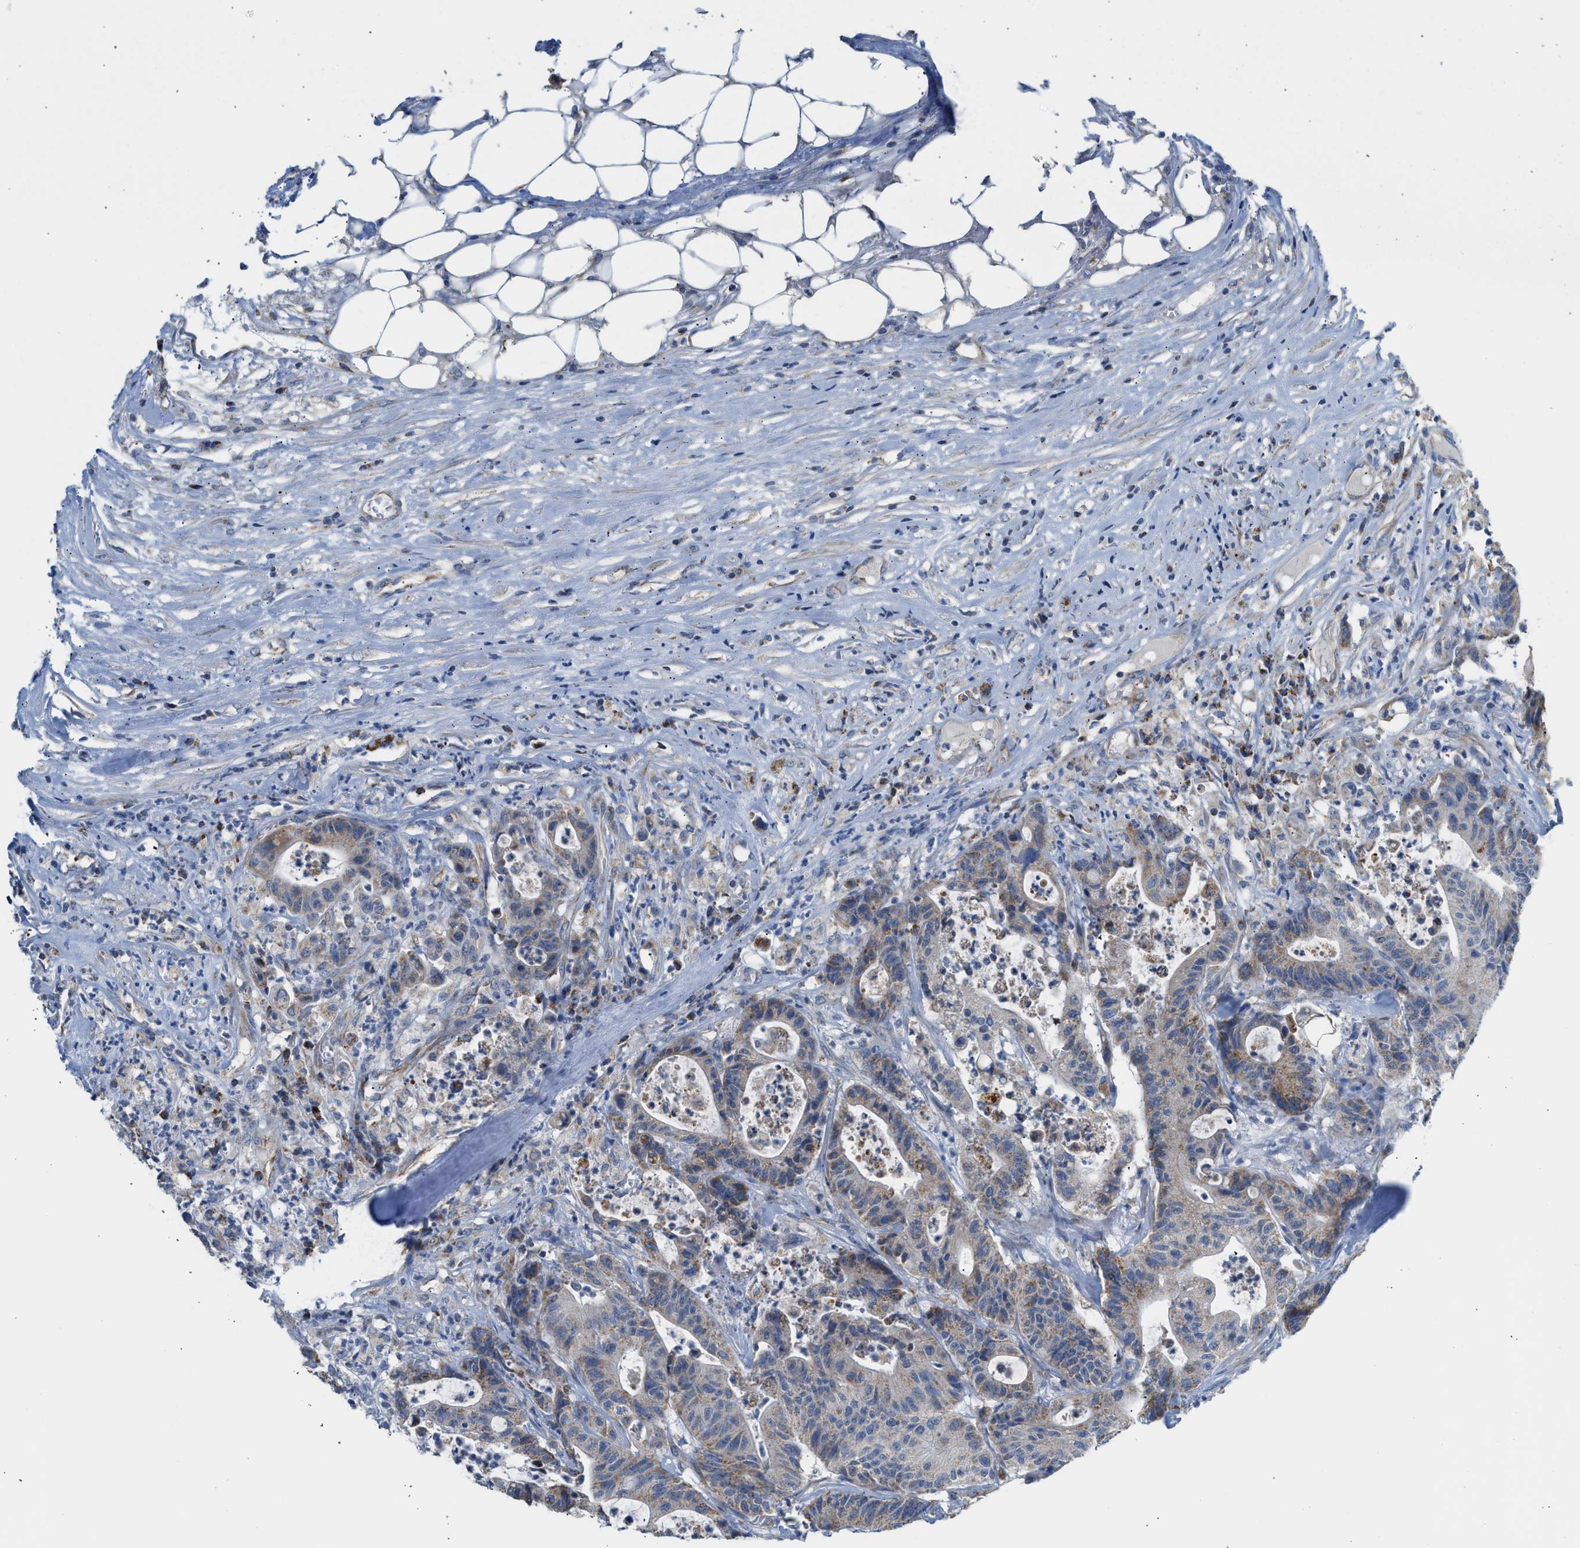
{"staining": {"intensity": "moderate", "quantity": "25%-75%", "location": "cytoplasmic/membranous"}, "tissue": "colorectal cancer", "cell_type": "Tumor cells", "image_type": "cancer", "snomed": [{"axis": "morphology", "description": "Adenocarcinoma, NOS"}, {"axis": "topography", "description": "Colon"}], "caption": "DAB immunohistochemical staining of colorectal cancer exhibits moderate cytoplasmic/membranous protein staining in approximately 25%-75% of tumor cells.", "gene": "GOT2", "patient": {"sex": "female", "age": 84}}